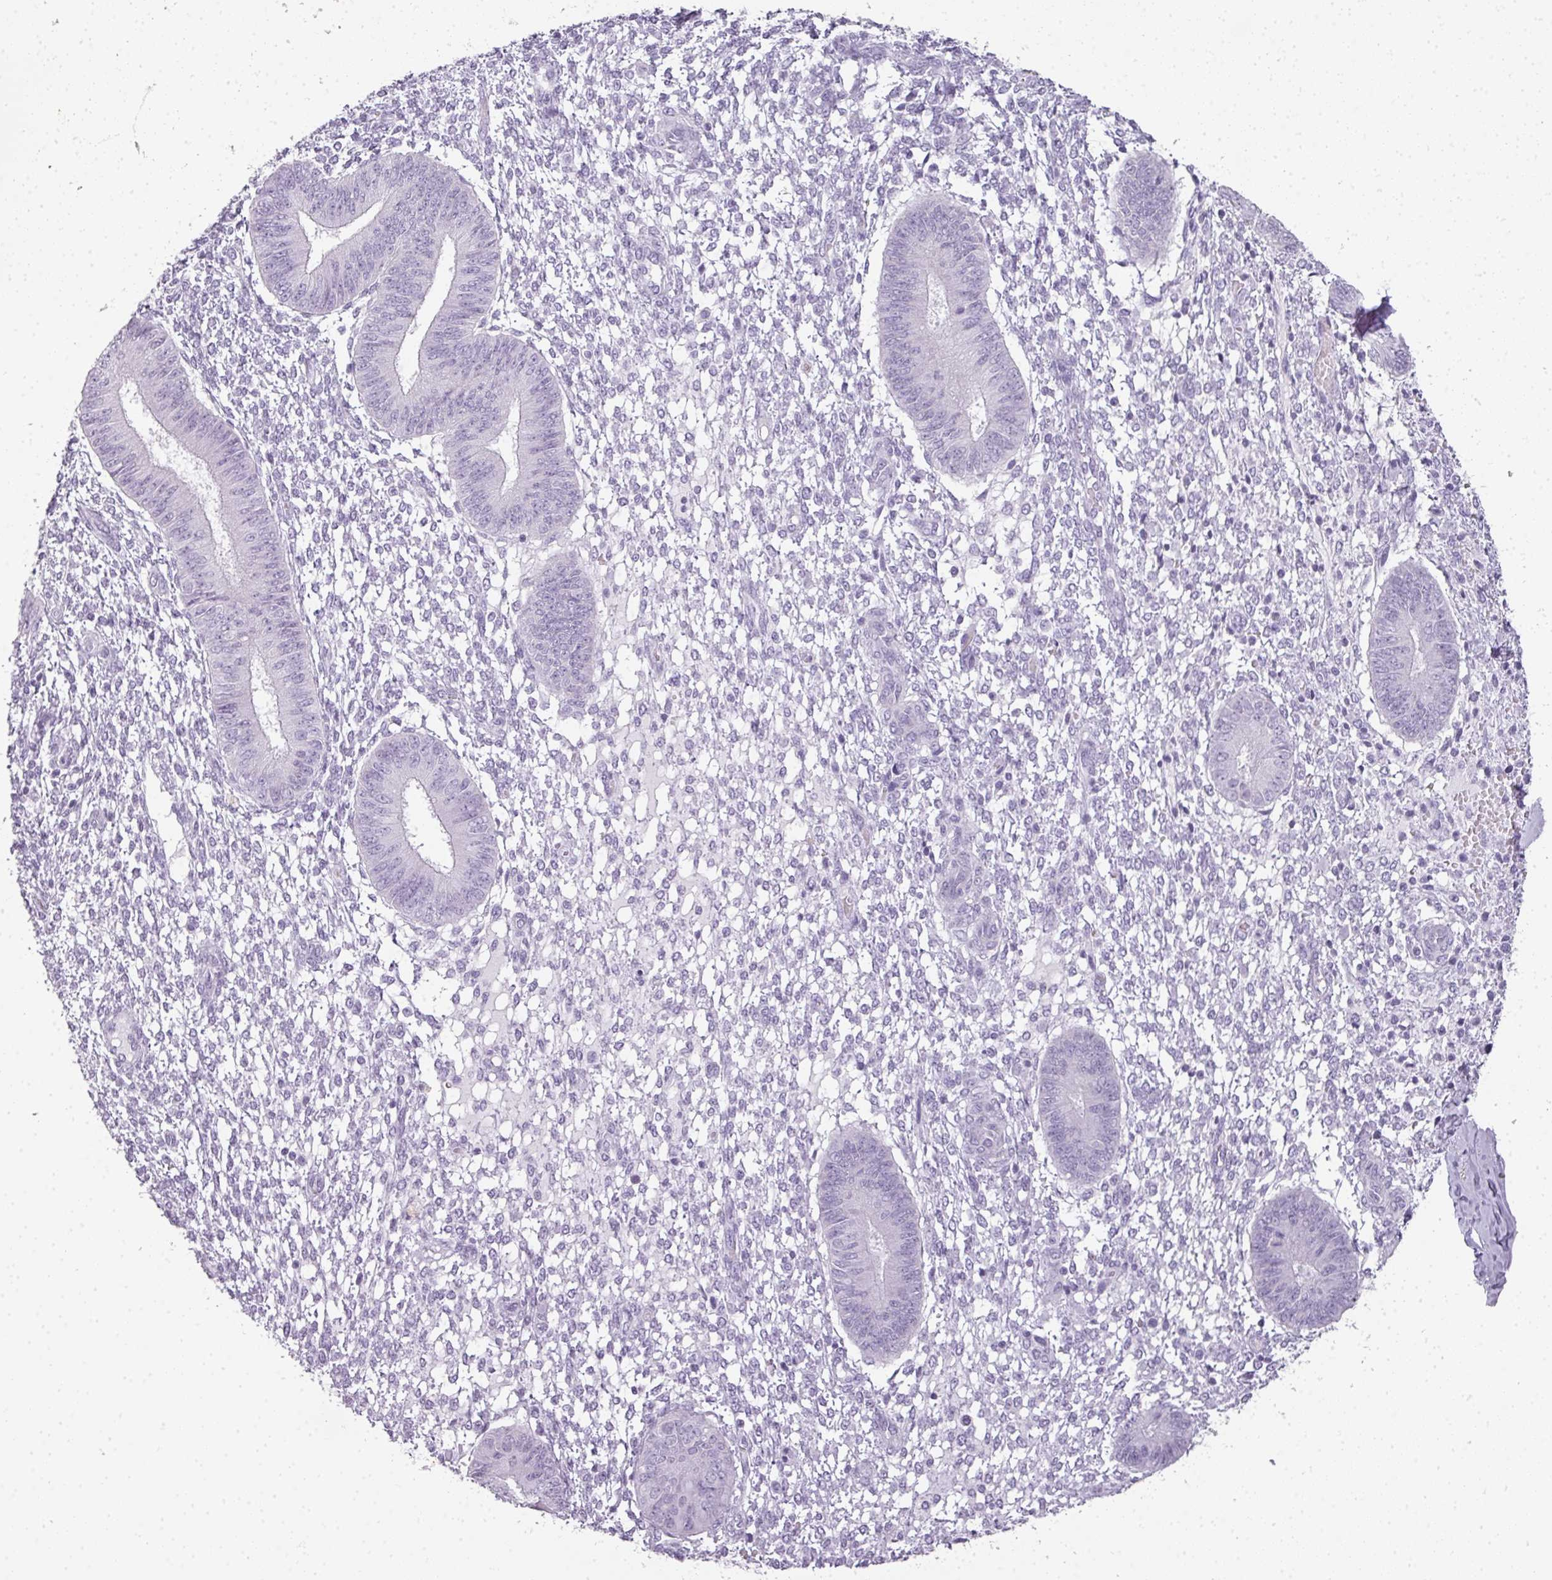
{"staining": {"intensity": "negative", "quantity": "none", "location": "none"}, "tissue": "endometrium", "cell_type": "Cells in endometrial stroma", "image_type": "normal", "snomed": [{"axis": "morphology", "description": "Normal tissue, NOS"}, {"axis": "topography", "description": "Endometrium"}], "caption": "Cells in endometrial stroma show no significant staining in normal endometrium. (Brightfield microscopy of DAB (3,3'-diaminobenzidine) immunohistochemistry (IHC) at high magnification).", "gene": "RBMY1A1", "patient": {"sex": "female", "age": 49}}